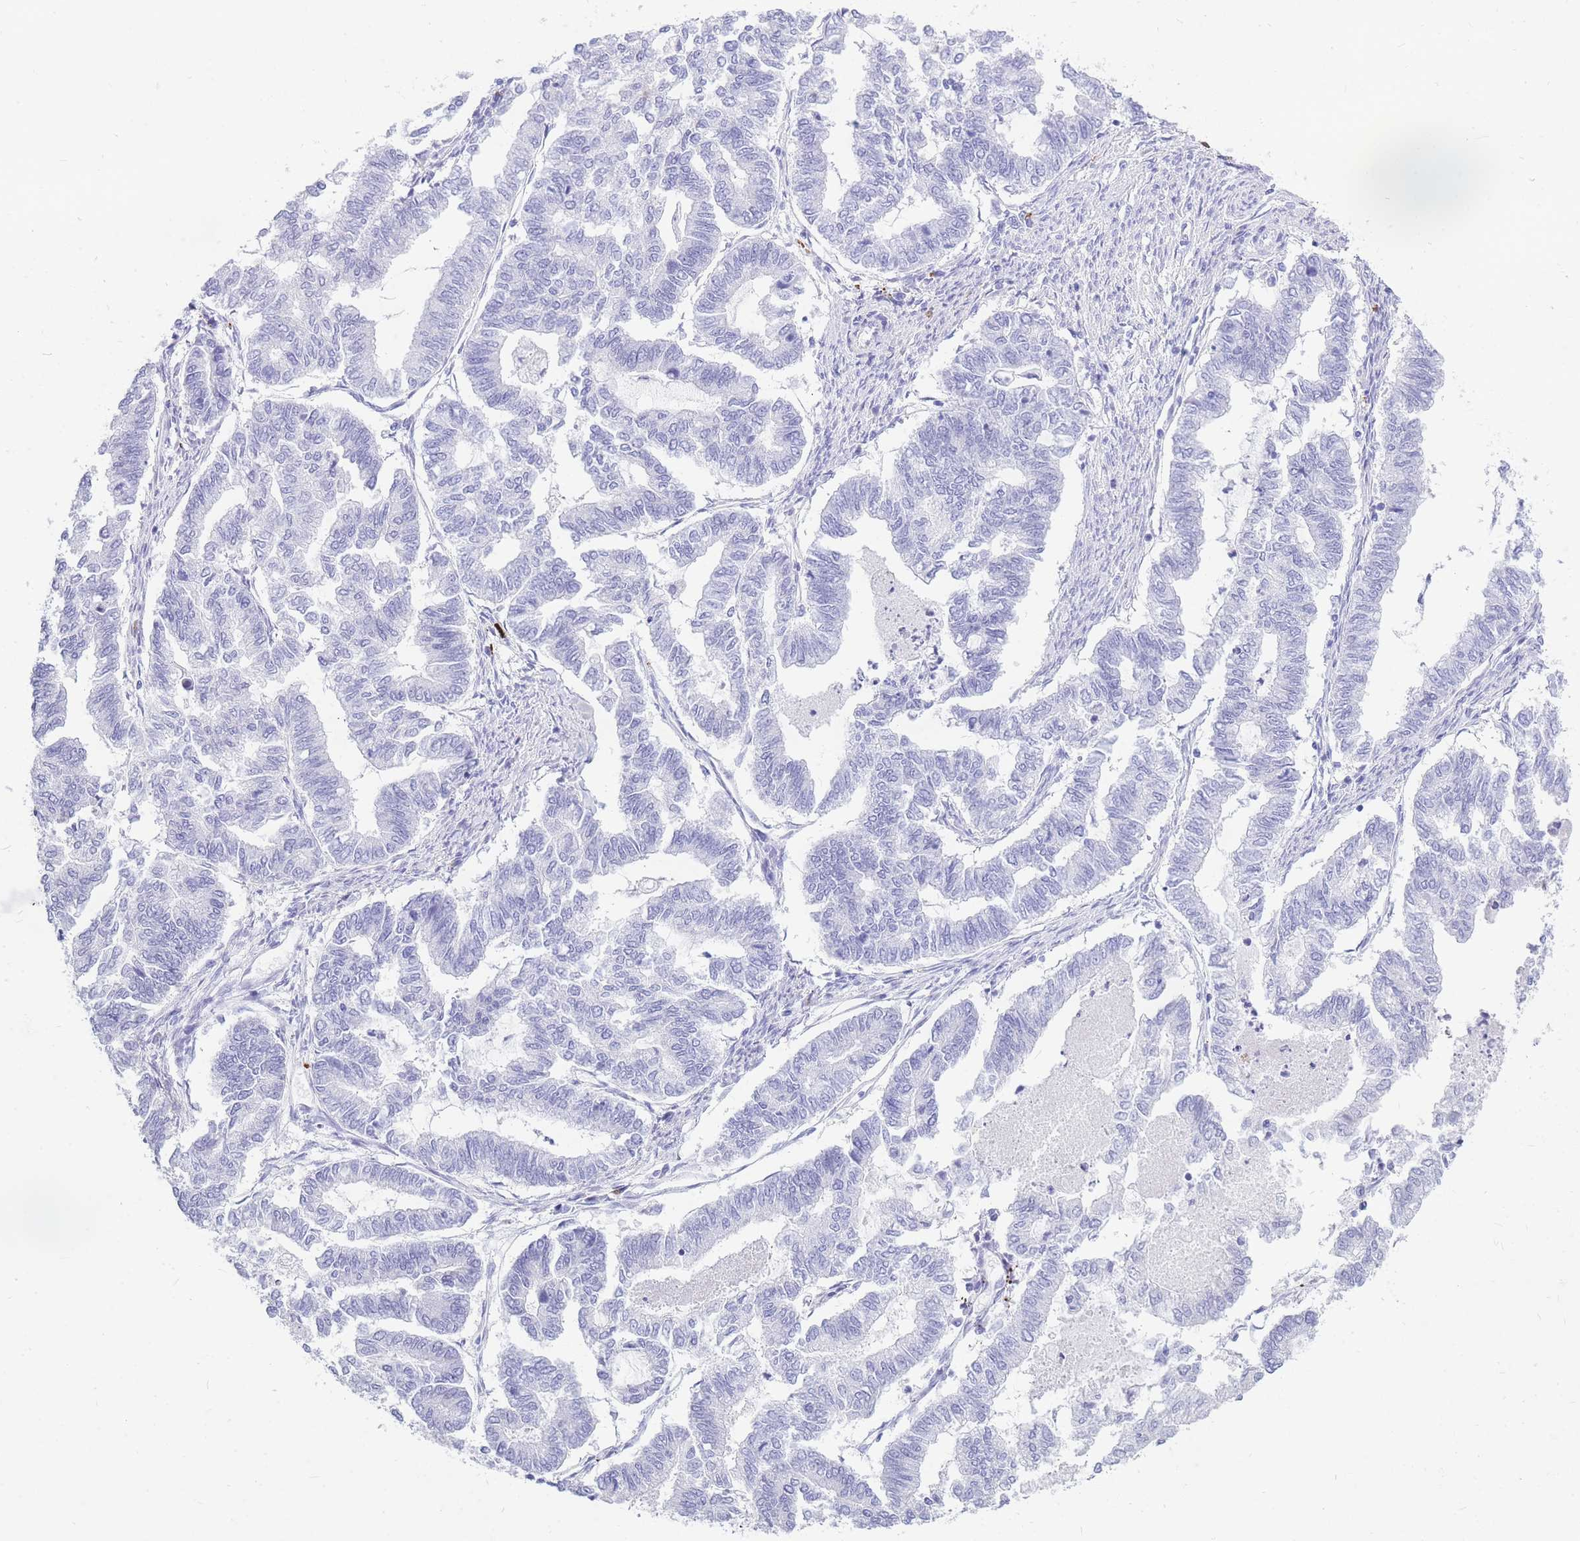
{"staining": {"intensity": "negative", "quantity": "none", "location": "none"}, "tissue": "endometrial cancer", "cell_type": "Tumor cells", "image_type": "cancer", "snomed": [{"axis": "morphology", "description": "Adenocarcinoma, NOS"}, {"axis": "topography", "description": "Endometrium"}], "caption": "Protein analysis of endometrial cancer shows no significant expression in tumor cells.", "gene": "ZFP62", "patient": {"sex": "female", "age": 79}}